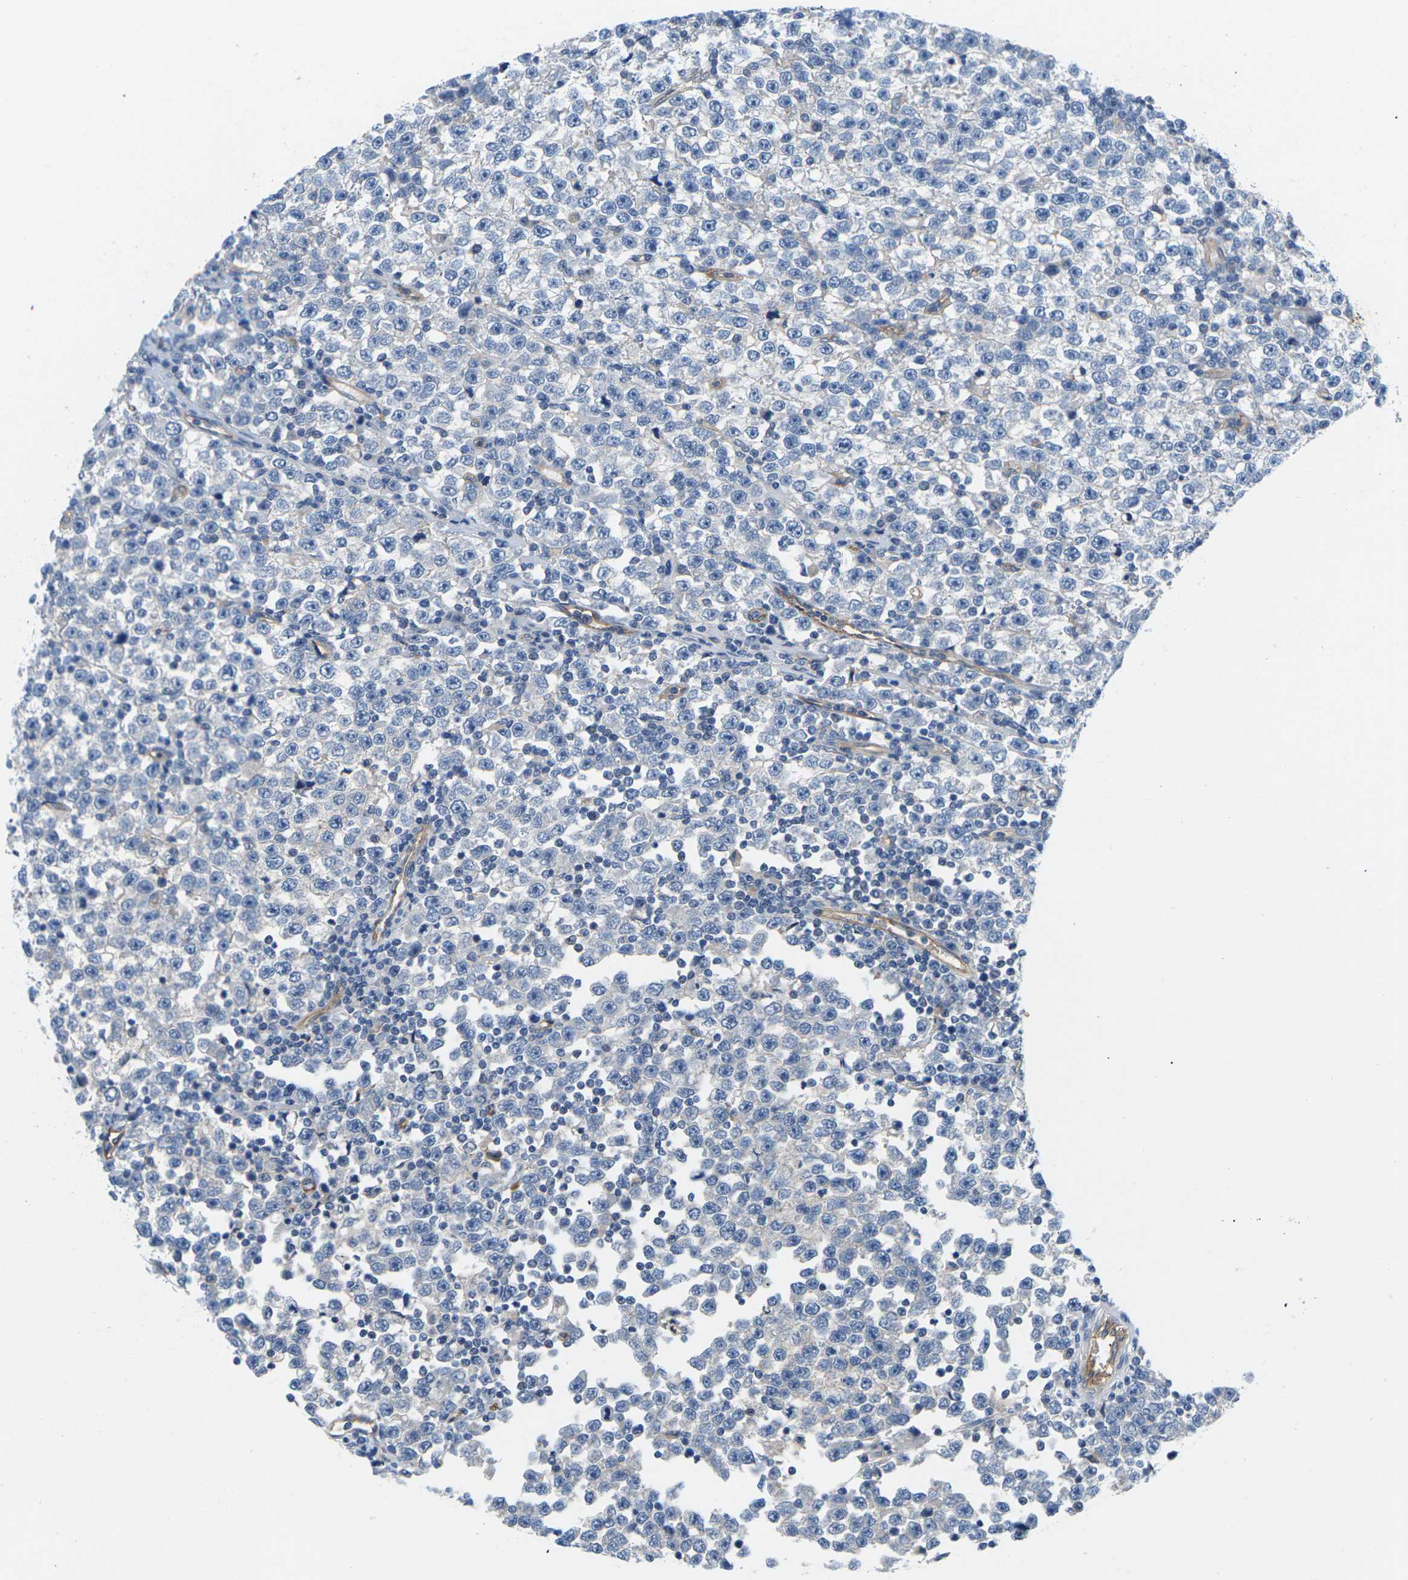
{"staining": {"intensity": "negative", "quantity": "none", "location": "none"}, "tissue": "testis cancer", "cell_type": "Tumor cells", "image_type": "cancer", "snomed": [{"axis": "morphology", "description": "Seminoma, NOS"}, {"axis": "topography", "description": "Testis"}], "caption": "High power microscopy micrograph of an IHC photomicrograph of testis cancer (seminoma), revealing no significant staining in tumor cells.", "gene": "ITGA5", "patient": {"sex": "male", "age": 43}}